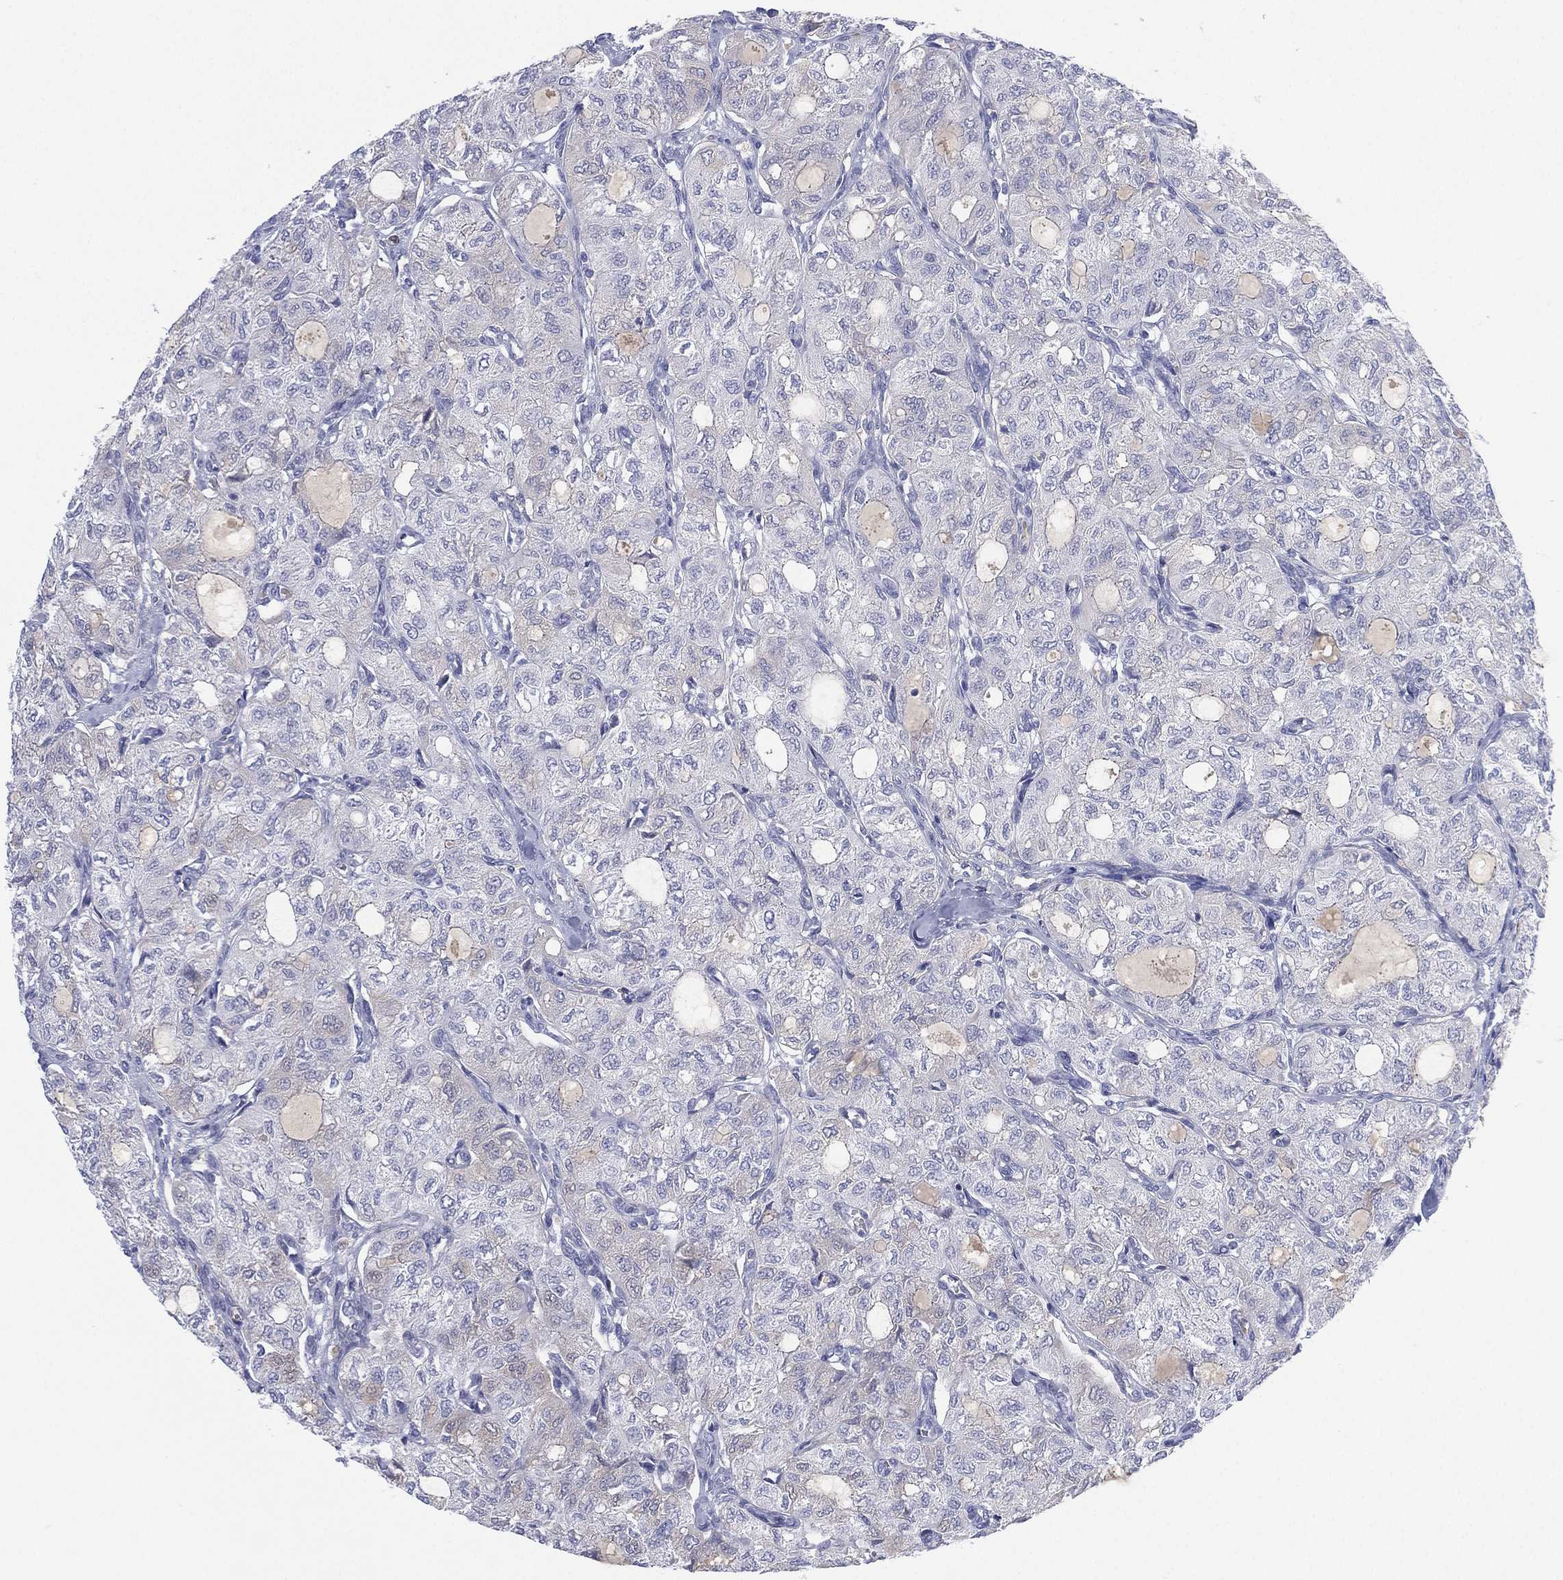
{"staining": {"intensity": "negative", "quantity": "none", "location": "none"}, "tissue": "thyroid cancer", "cell_type": "Tumor cells", "image_type": "cancer", "snomed": [{"axis": "morphology", "description": "Follicular adenoma carcinoma, NOS"}, {"axis": "topography", "description": "Thyroid gland"}], "caption": "High magnification brightfield microscopy of thyroid cancer (follicular adenoma carcinoma) stained with DAB (brown) and counterstained with hematoxylin (blue): tumor cells show no significant staining.", "gene": "CYP2D6", "patient": {"sex": "male", "age": 75}}